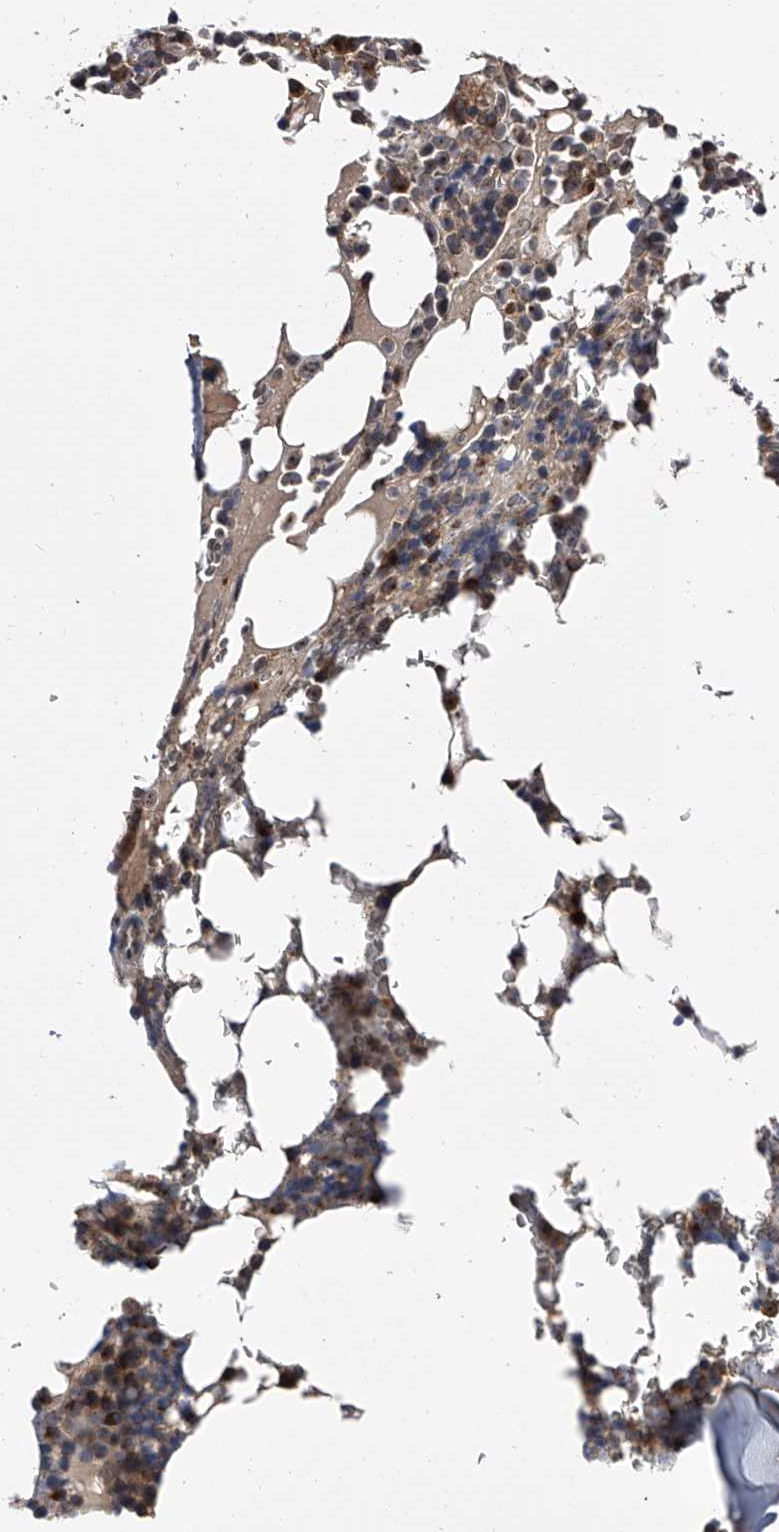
{"staining": {"intensity": "moderate", "quantity": "<25%", "location": "cytoplasmic/membranous"}, "tissue": "bone marrow", "cell_type": "Hematopoietic cells", "image_type": "normal", "snomed": [{"axis": "morphology", "description": "Normal tissue, NOS"}, {"axis": "topography", "description": "Bone marrow"}], "caption": "Protein analysis of unremarkable bone marrow shows moderate cytoplasmic/membranous expression in approximately <25% of hematopoietic cells. The staining was performed using DAB to visualize the protein expression in brown, while the nuclei were stained in blue with hematoxylin (Magnification: 20x).", "gene": "PAN3", "patient": {"sex": "male", "age": 58}}